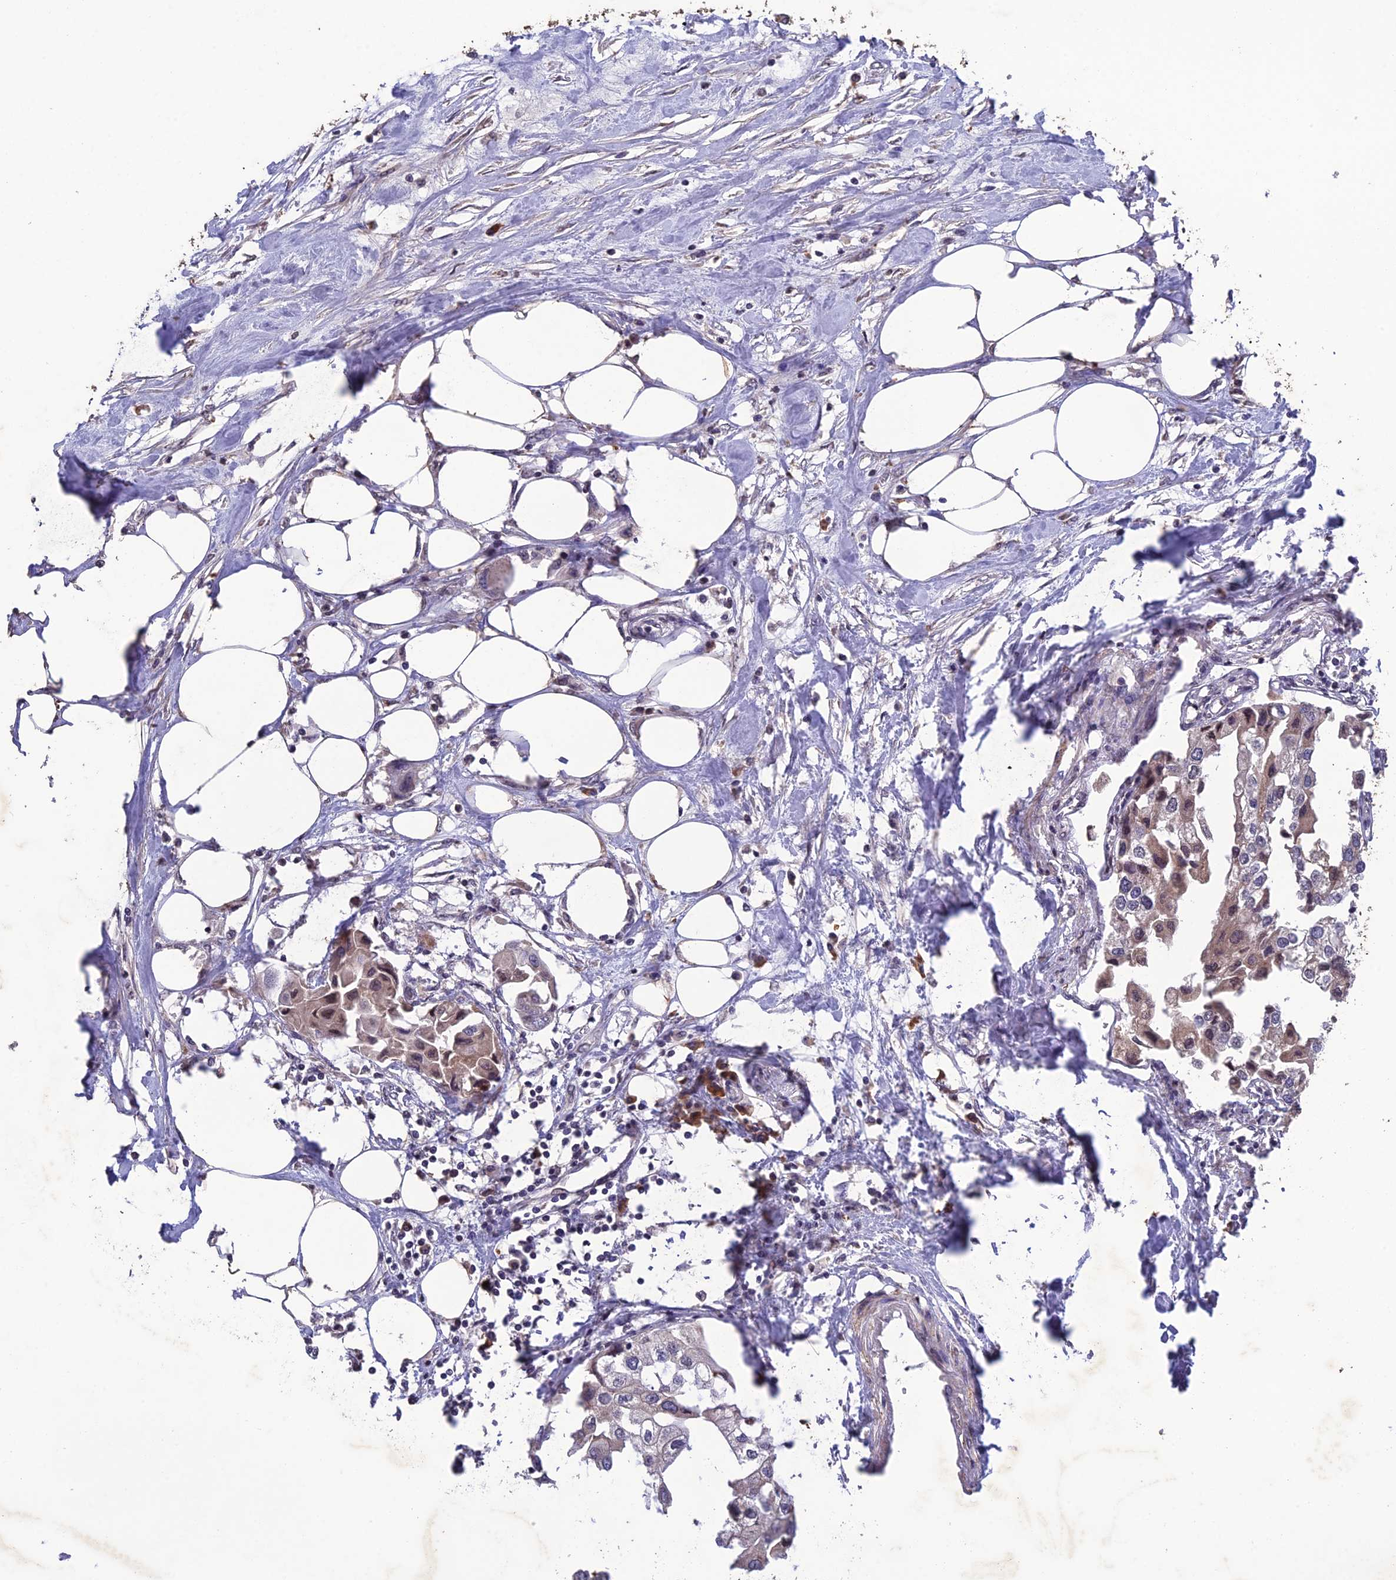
{"staining": {"intensity": "weak", "quantity": "<25%", "location": "cytoplasmic/membranous"}, "tissue": "urothelial cancer", "cell_type": "Tumor cells", "image_type": "cancer", "snomed": [{"axis": "morphology", "description": "Urothelial carcinoma, High grade"}, {"axis": "topography", "description": "Urinary bladder"}], "caption": "Protein analysis of urothelial carcinoma (high-grade) reveals no significant staining in tumor cells.", "gene": "SLC39A13", "patient": {"sex": "male", "age": 64}}